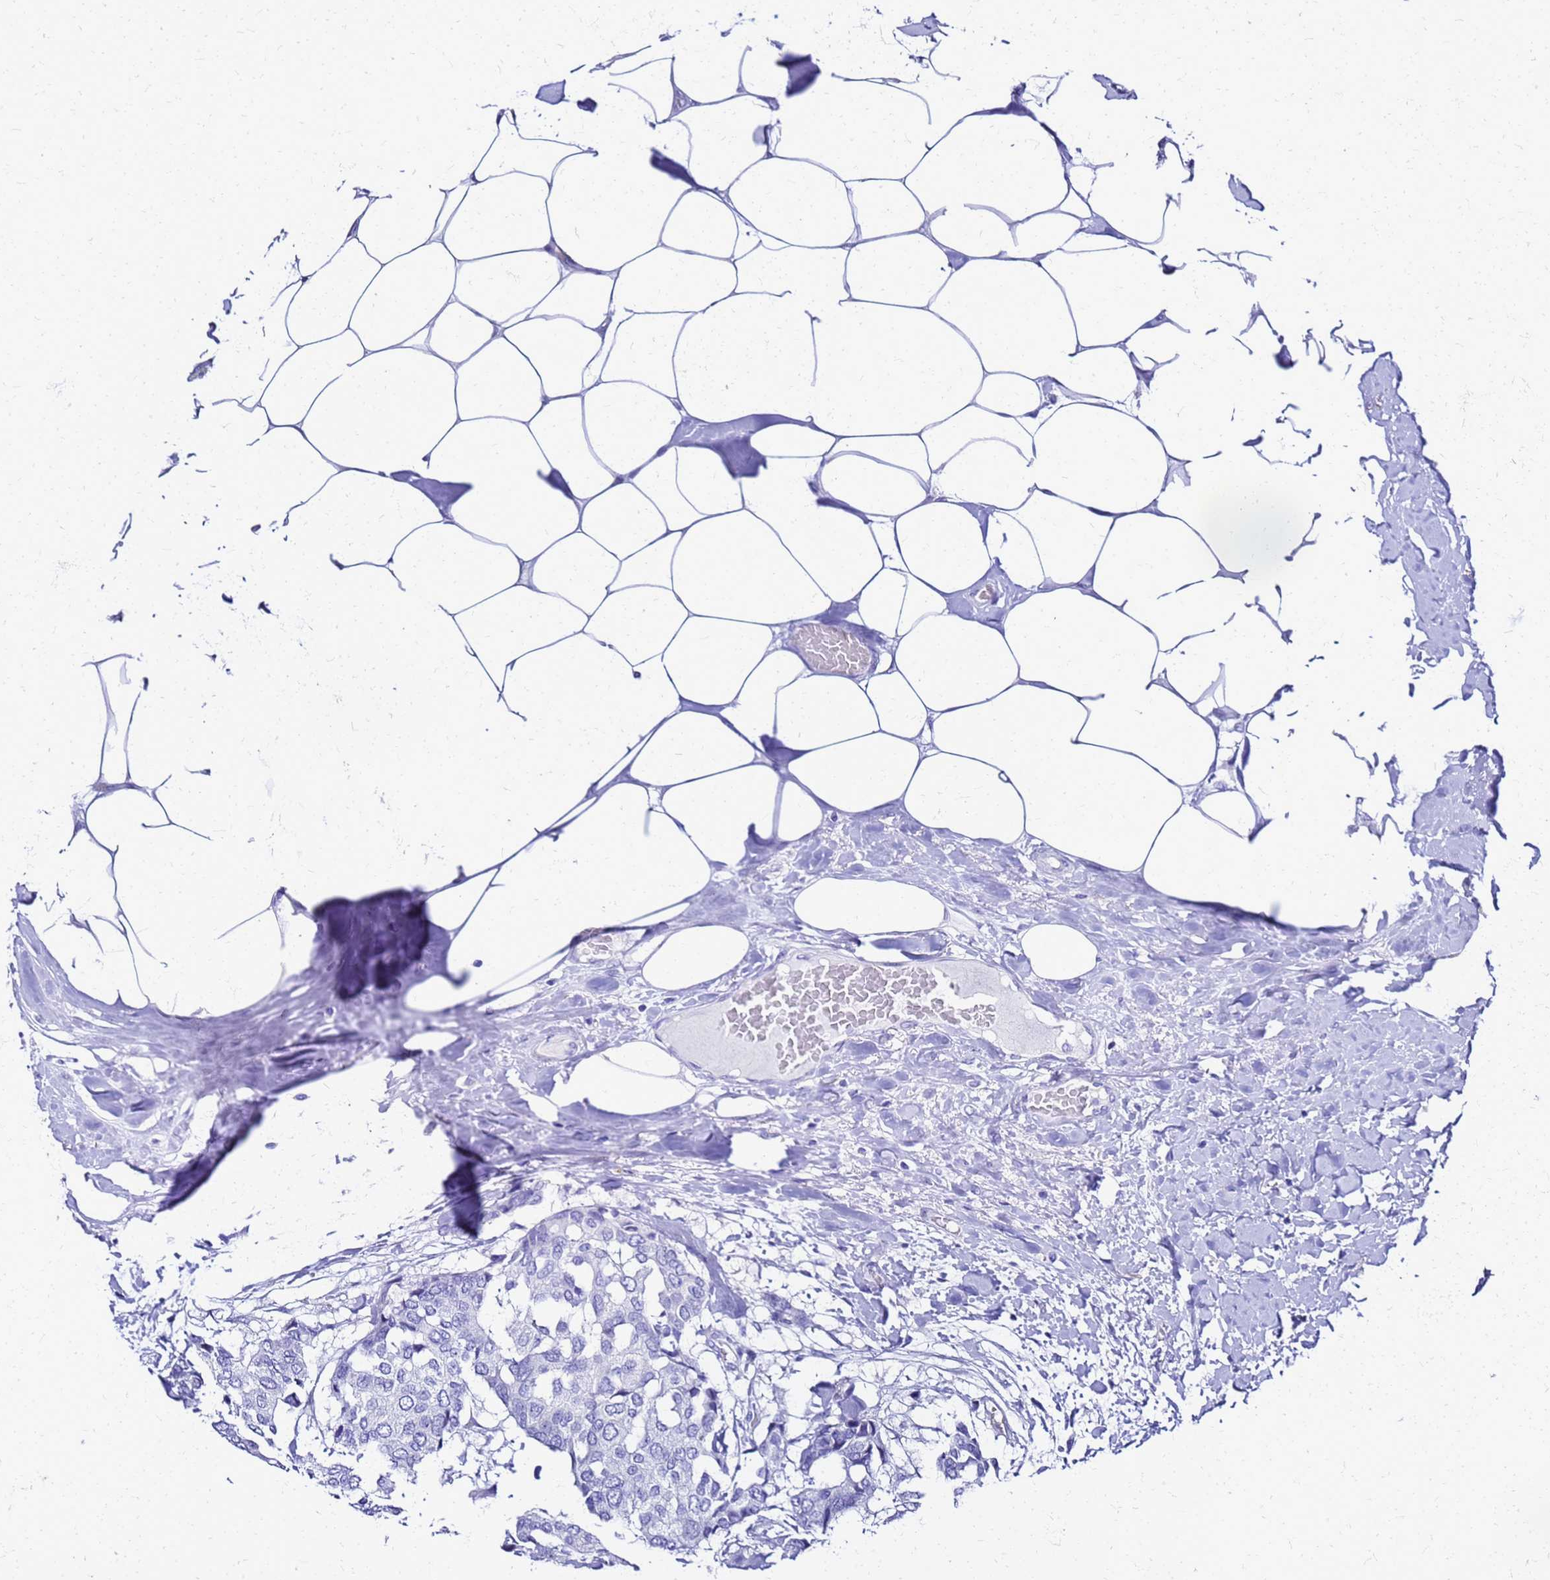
{"staining": {"intensity": "negative", "quantity": "none", "location": "none"}, "tissue": "breast cancer", "cell_type": "Tumor cells", "image_type": "cancer", "snomed": [{"axis": "morphology", "description": "Duct carcinoma"}, {"axis": "topography", "description": "Breast"}], "caption": "Immunohistochemistry of human breast cancer (infiltrating ductal carcinoma) shows no staining in tumor cells.", "gene": "SMIM21", "patient": {"sex": "female", "age": 75}}